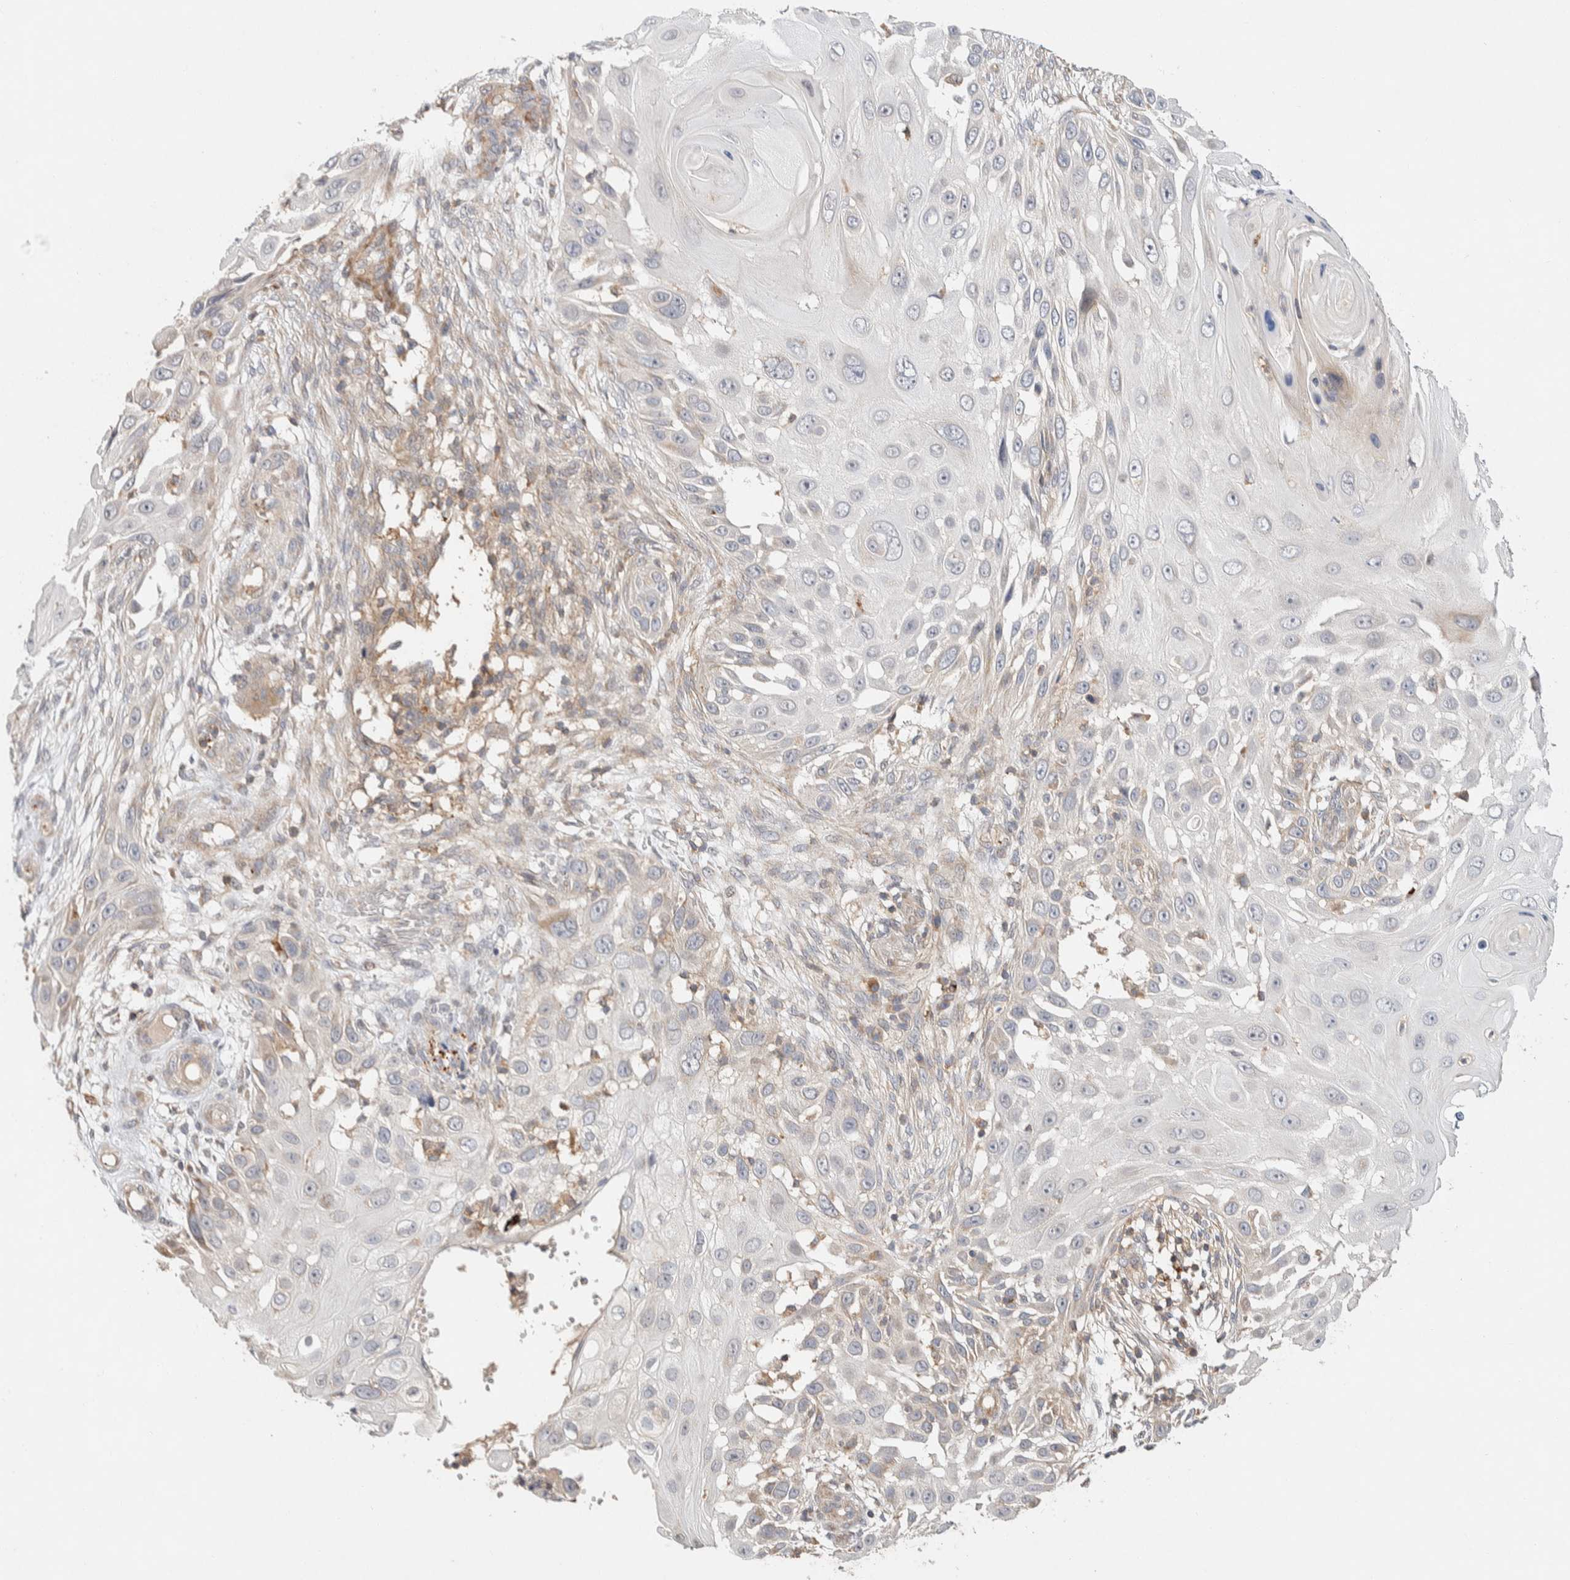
{"staining": {"intensity": "weak", "quantity": "<25%", "location": "cytoplasmic/membranous"}, "tissue": "skin cancer", "cell_type": "Tumor cells", "image_type": "cancer", "snomed": [{"axis": "morphology", "description": "Squamous cell carcinoma, NOS"}, {"axis": "topography", "description": "Skin"}], "caption": "This is an immunohistochemistry (IHC) image of human skin squamous cell carcinoma. There is no staining in tumor cells.", "gene": "KIF9", "patient": {"sex": "female", "age": 44}}